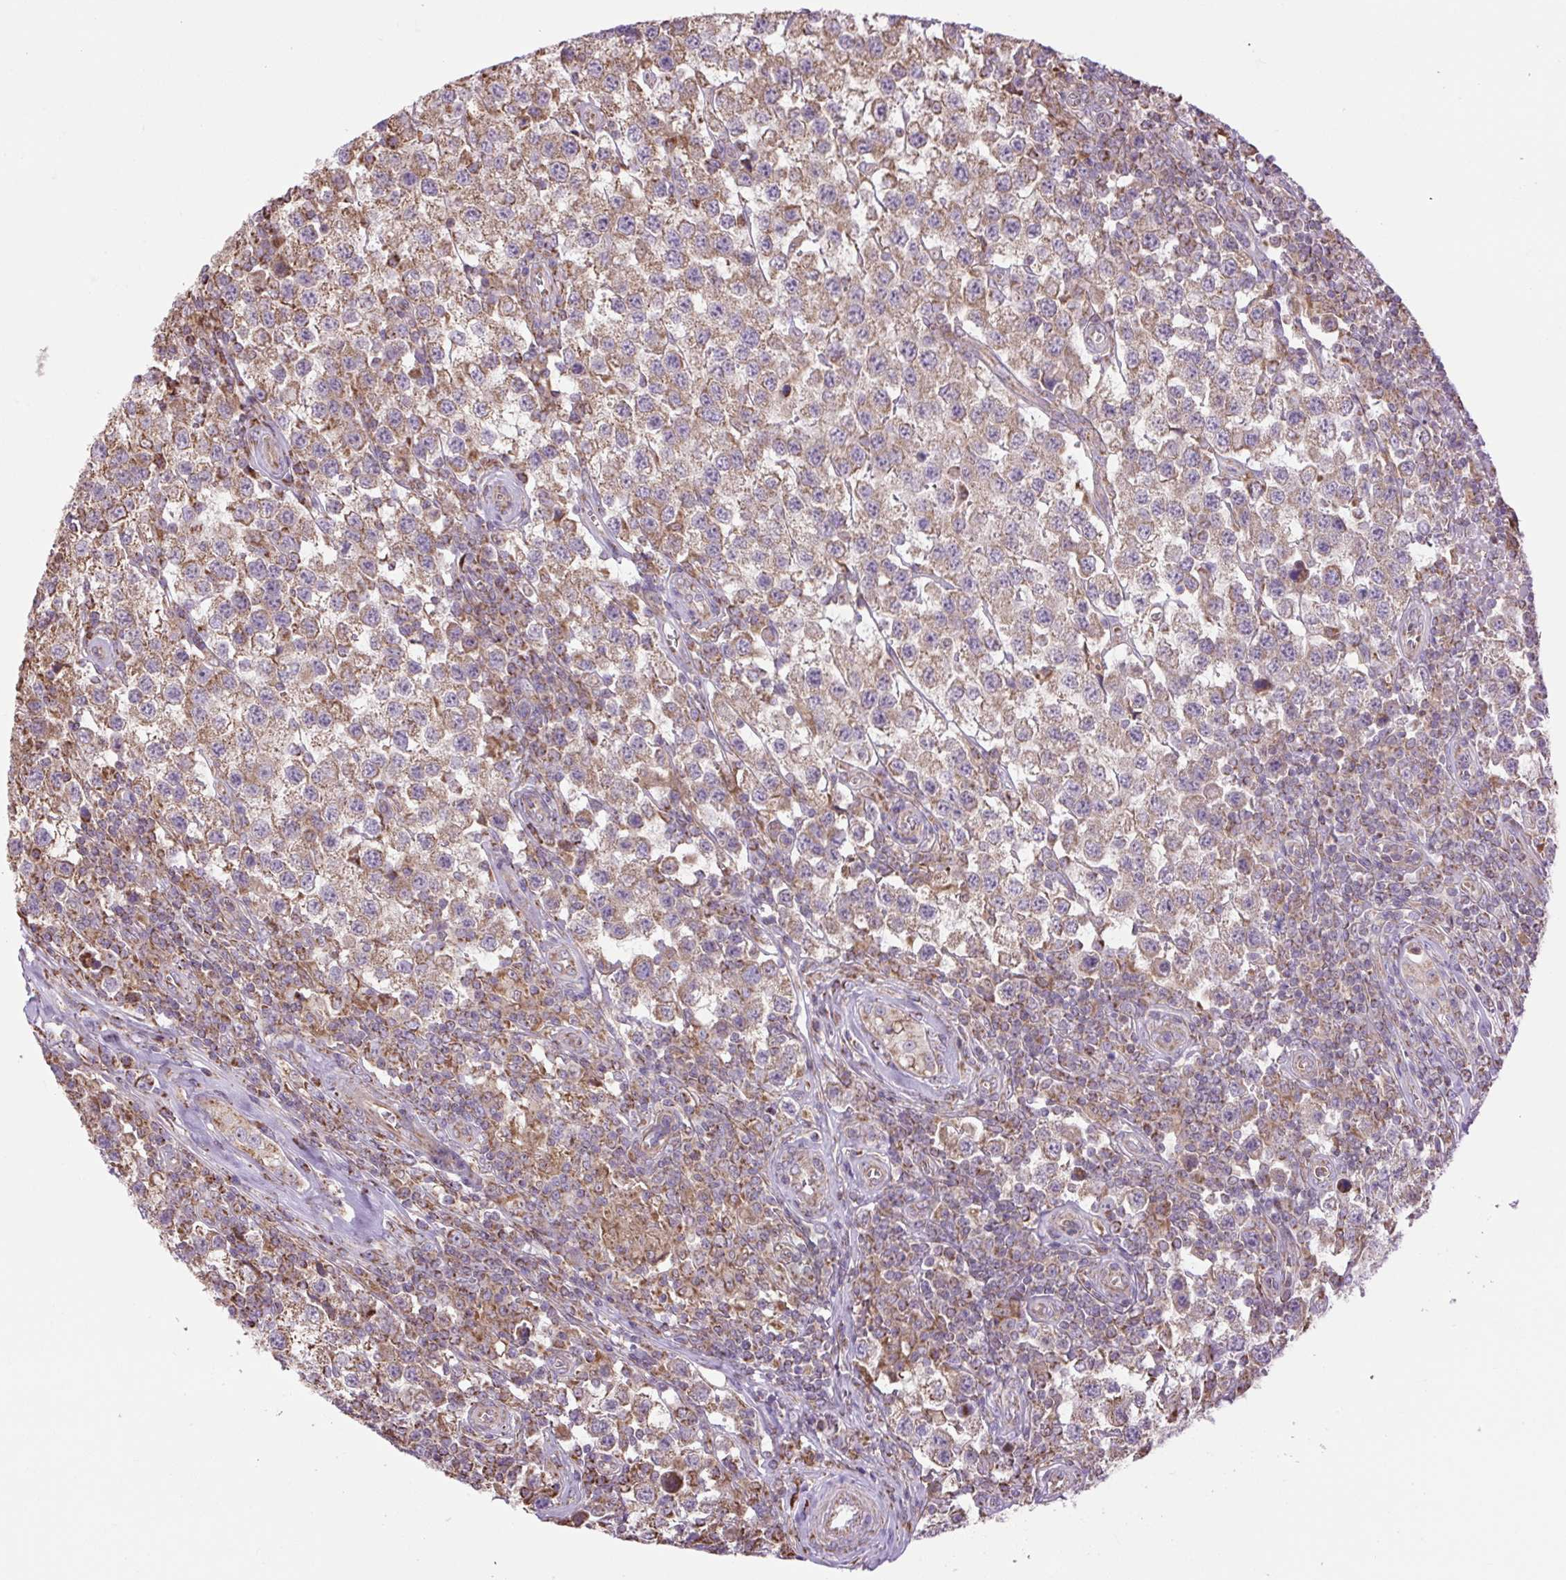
{"staining": {"intensity": "moderate", "quantity": ">75%", "location": "cytoplasmic/membranous"}, "tissue": "testis cancer", "cell_type": "Tumor cells", "image_type": "cancer", "snomed": [{"axis": "morphology", "description": "Seminoma, NOS"}, {"axis": "topography", "description": "Testis"}], "caption": "Human testis seminoma stained for a protein (brown) demonstrates moderate cytoplasmic/membranous positive expression in about >75% of tumor cells.", "gene": "PLCG1", "patient": {"sex": "male", "age": 34}}